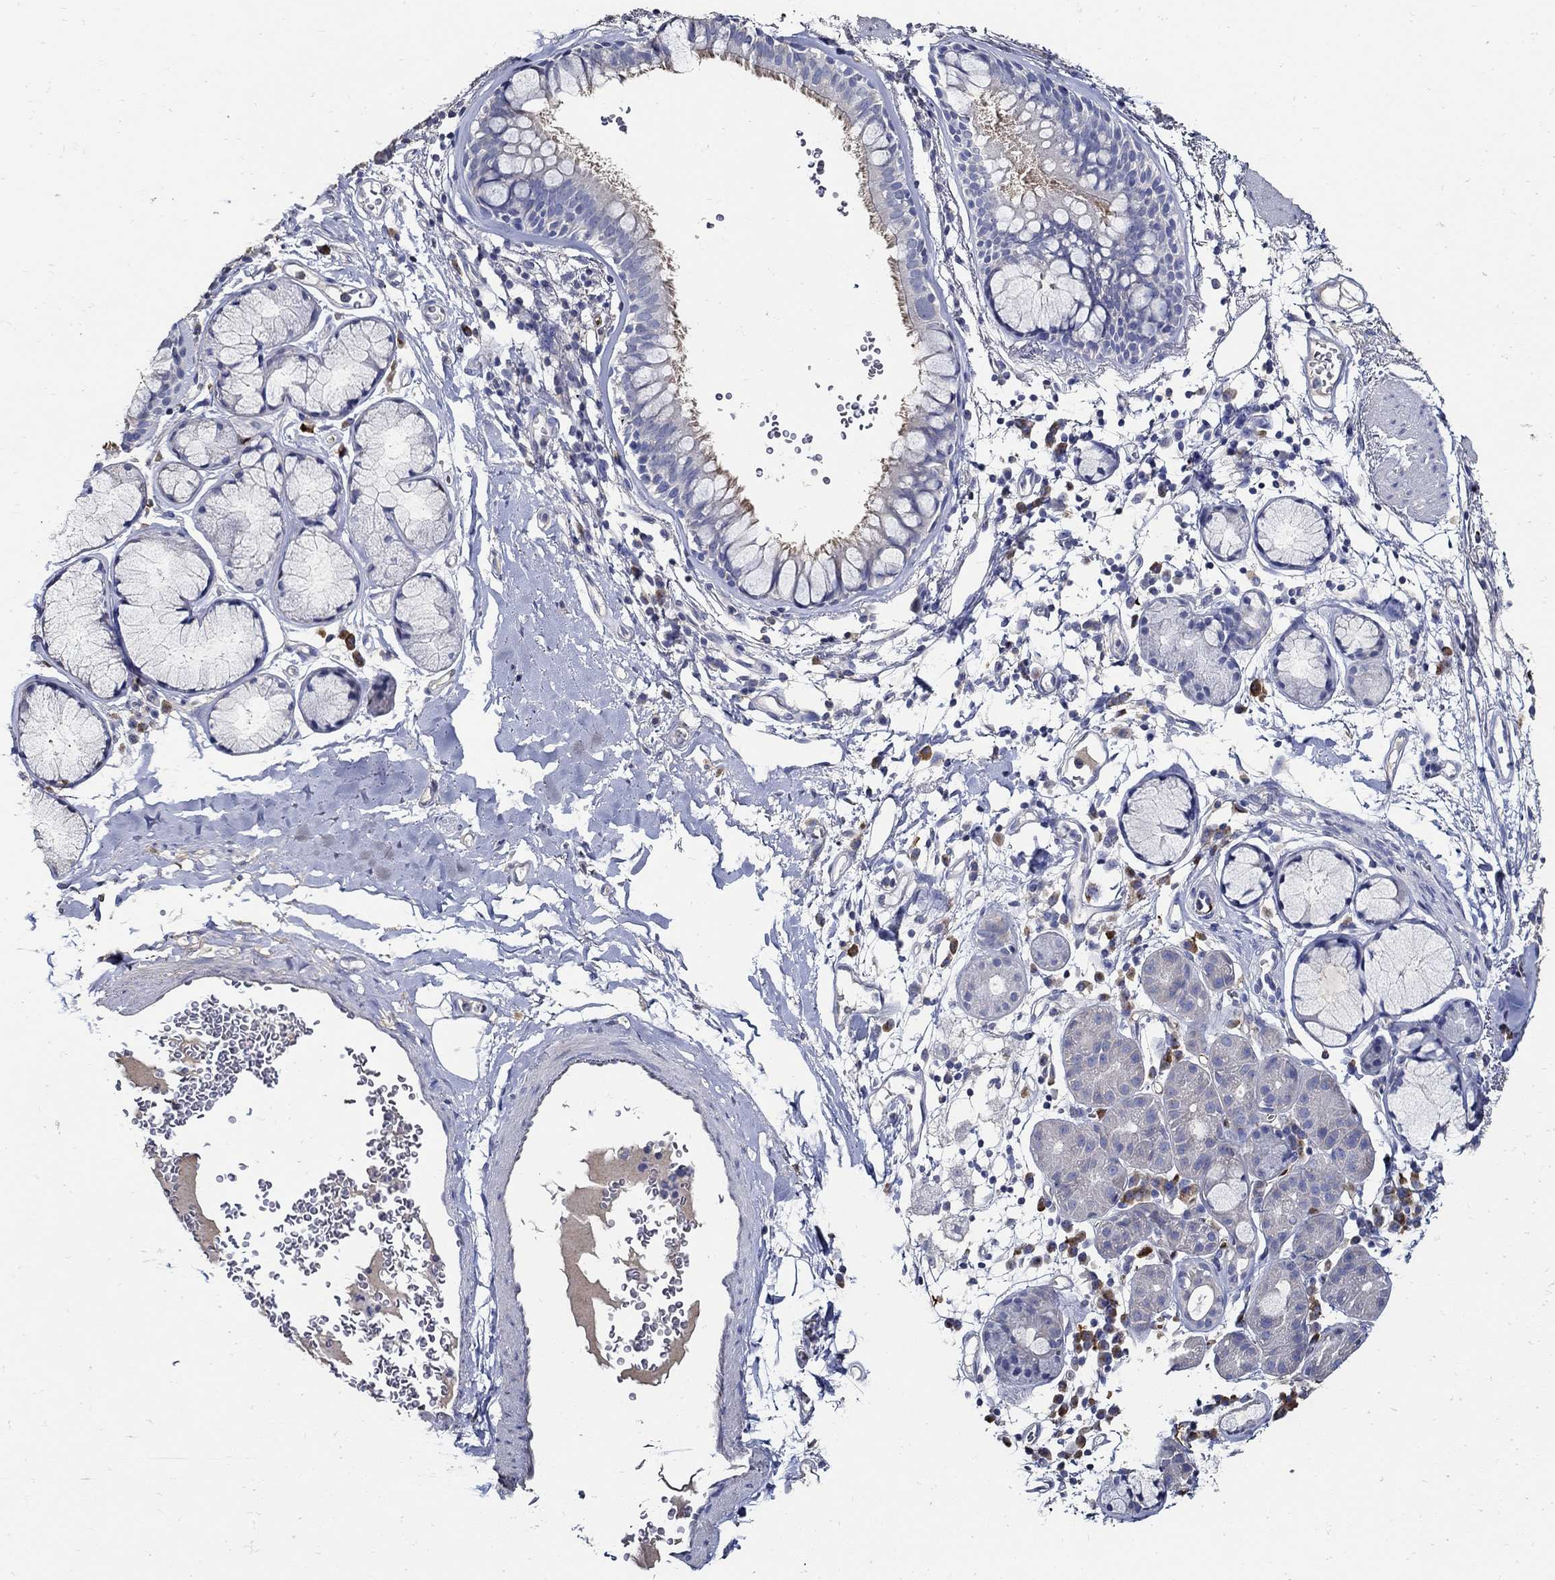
{"staining": {"intensity": "weak", "quantity": "<25%", "location": "cytoplasmic/membranous"}, "tissue": "bronchus", "cell_type": "Respiratory epithelial cells", "image_type": "normal", "snomed": [{"axis": "morphology", "description": "Normal tissue, NOS"}, {"axis": "morphology", "description": "Squamous cell carcinoma, NOS"}, {"axis": "topography", "description": "Cartilage tissue"}, {"axis": "topography", "description": "Bronchus"}], "caption": "Immunohistochemistry photomicrograph of unremarkable bronchus: bronchus stained with DAB displays no significant protein positivity in respiratory epithelial cells.", "gene": "PRX", "patient": {"sex": "male", "age": 72}}